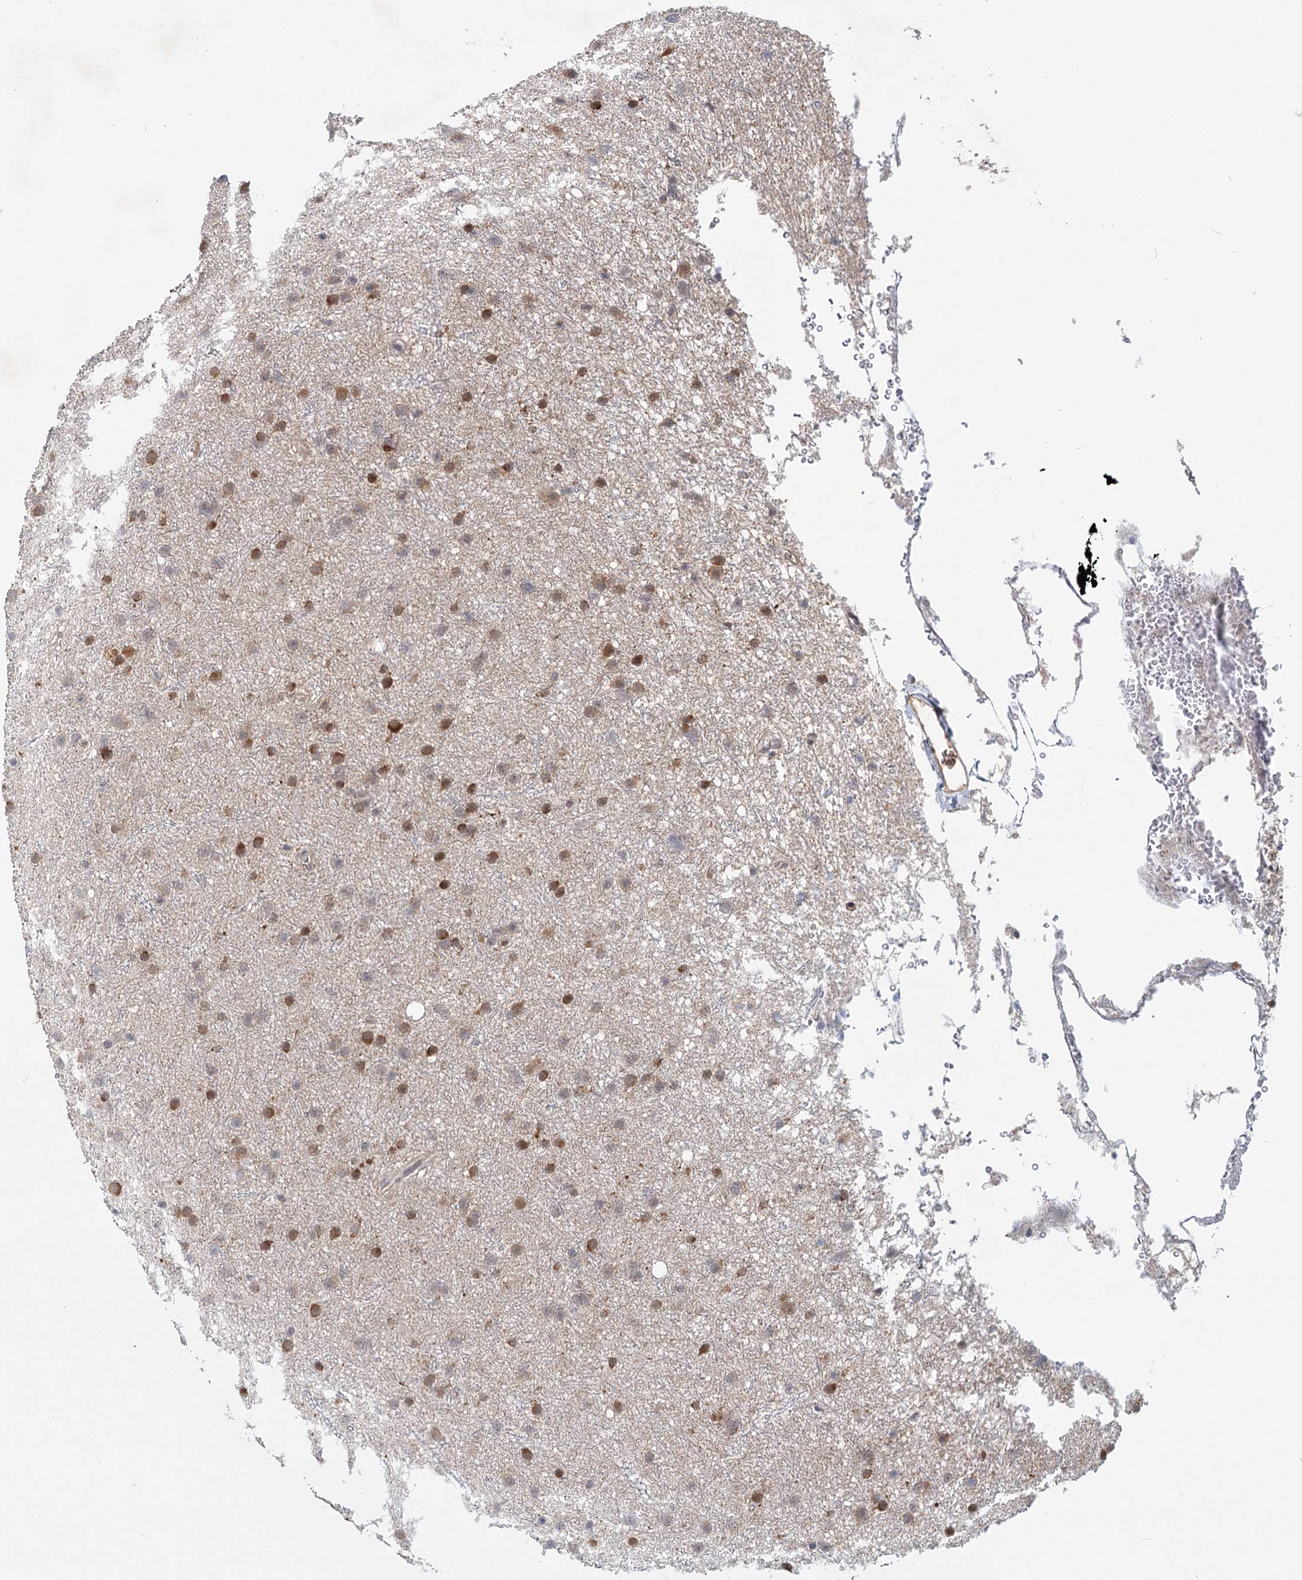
{"staining": {"intensity": "moderate", "quantity": "25%-75%", "location": "cytoplasmic/membranous,nuclear"}, "tissue": "glioma", "cell_type": "Tumor cells", "image_type": "cancer", "snomed": [{"axis": "morphology", "description": "Glioma, malignant, Low grade"}, {"axis": "topography", "description": "Cerebral cortex"}], "caption": "The histopathology image demonstrates a brown stain indicating the presence of a protein in the cytoplasmic/membranous and nuclear of tumor cells in glioma. (brown staining indicates protein expression, while blue staining denotes nuclei).", "gene": "AP3B1", "patient": {"sex": "female", "age": 39}}